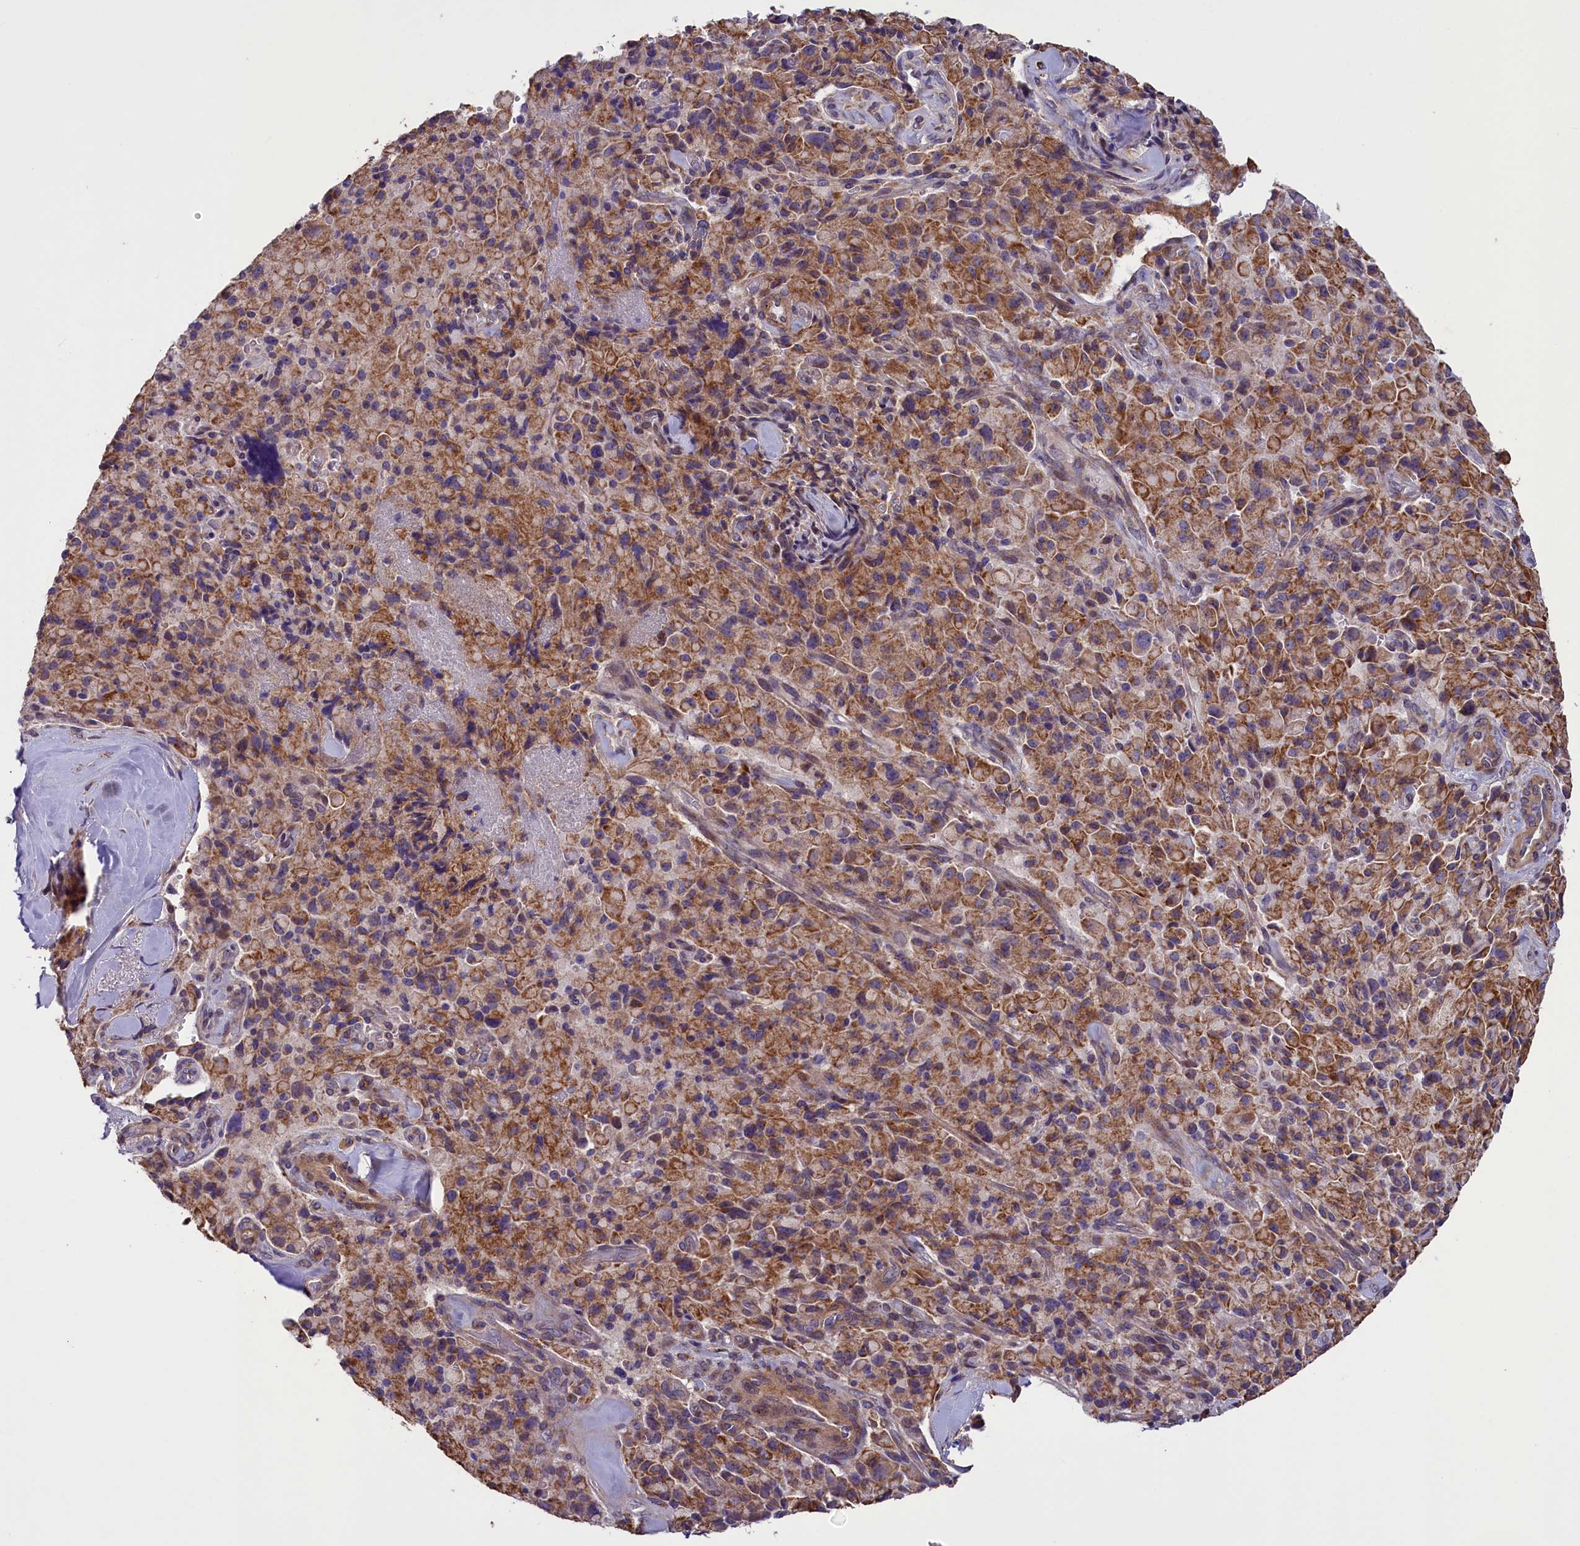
{"staining": {"intensity": "moderate", "quantity": ">75%", "location": "cytoplasmic/membranous"}, "tissue": "pancreatic cancer", "cell_type": "Tumor cells", "image_type": "cancer", "snomed": [{"axis": "morphology", "description": "Adenocarcinoma, NOS"}, {"axis": "topography", "description": "Pancreas"}], "caption": "Immunohistochemistry photomicrograph of neoplastic tissue: human pancreatic adenocarcinoma stained using IHC reveals medium levels of moderate protein expression localized specifically in the cytoplasmic/membranous of tumor cells, appearing as a cytoplasmic/membranous brown color.", "gene": "ACAD8", "patient": {"sex": "male", "age": 65}}